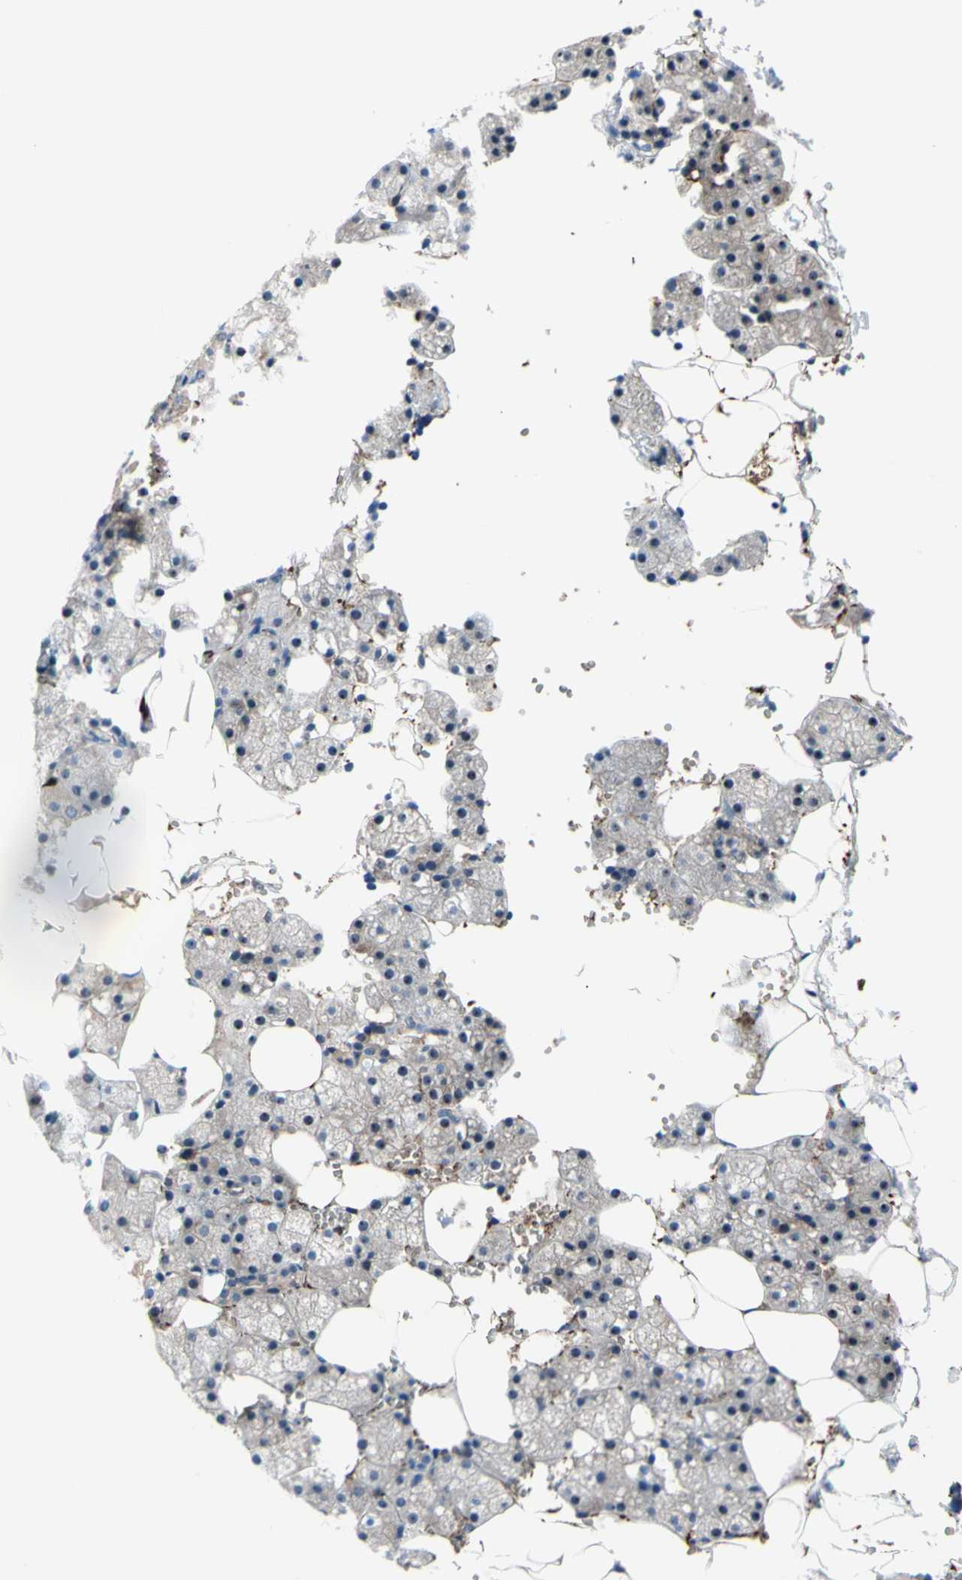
{"staining": {"intensity": "moderate", "quantity": ">75%", "location": "cytoplasmic/membranous,nuclear"}, "tissue": "salivary gland", "cell_type": "Glandular cells", "image_type": "normal", "snomed": [{"axis": "morphology", "description": "Normal tissue, NOS"}, {"axis": "topography", "description": "Salivary gland"}], "caption": "This is a histology image of immunohistochemistry (IHC) staining of benign salivary gland, which shows moderate staining in the cytoplasmic/membranous,nuclear of glandular cells.", "gene": "USP9X", "patient": {"sex": "male", "age": 62}}